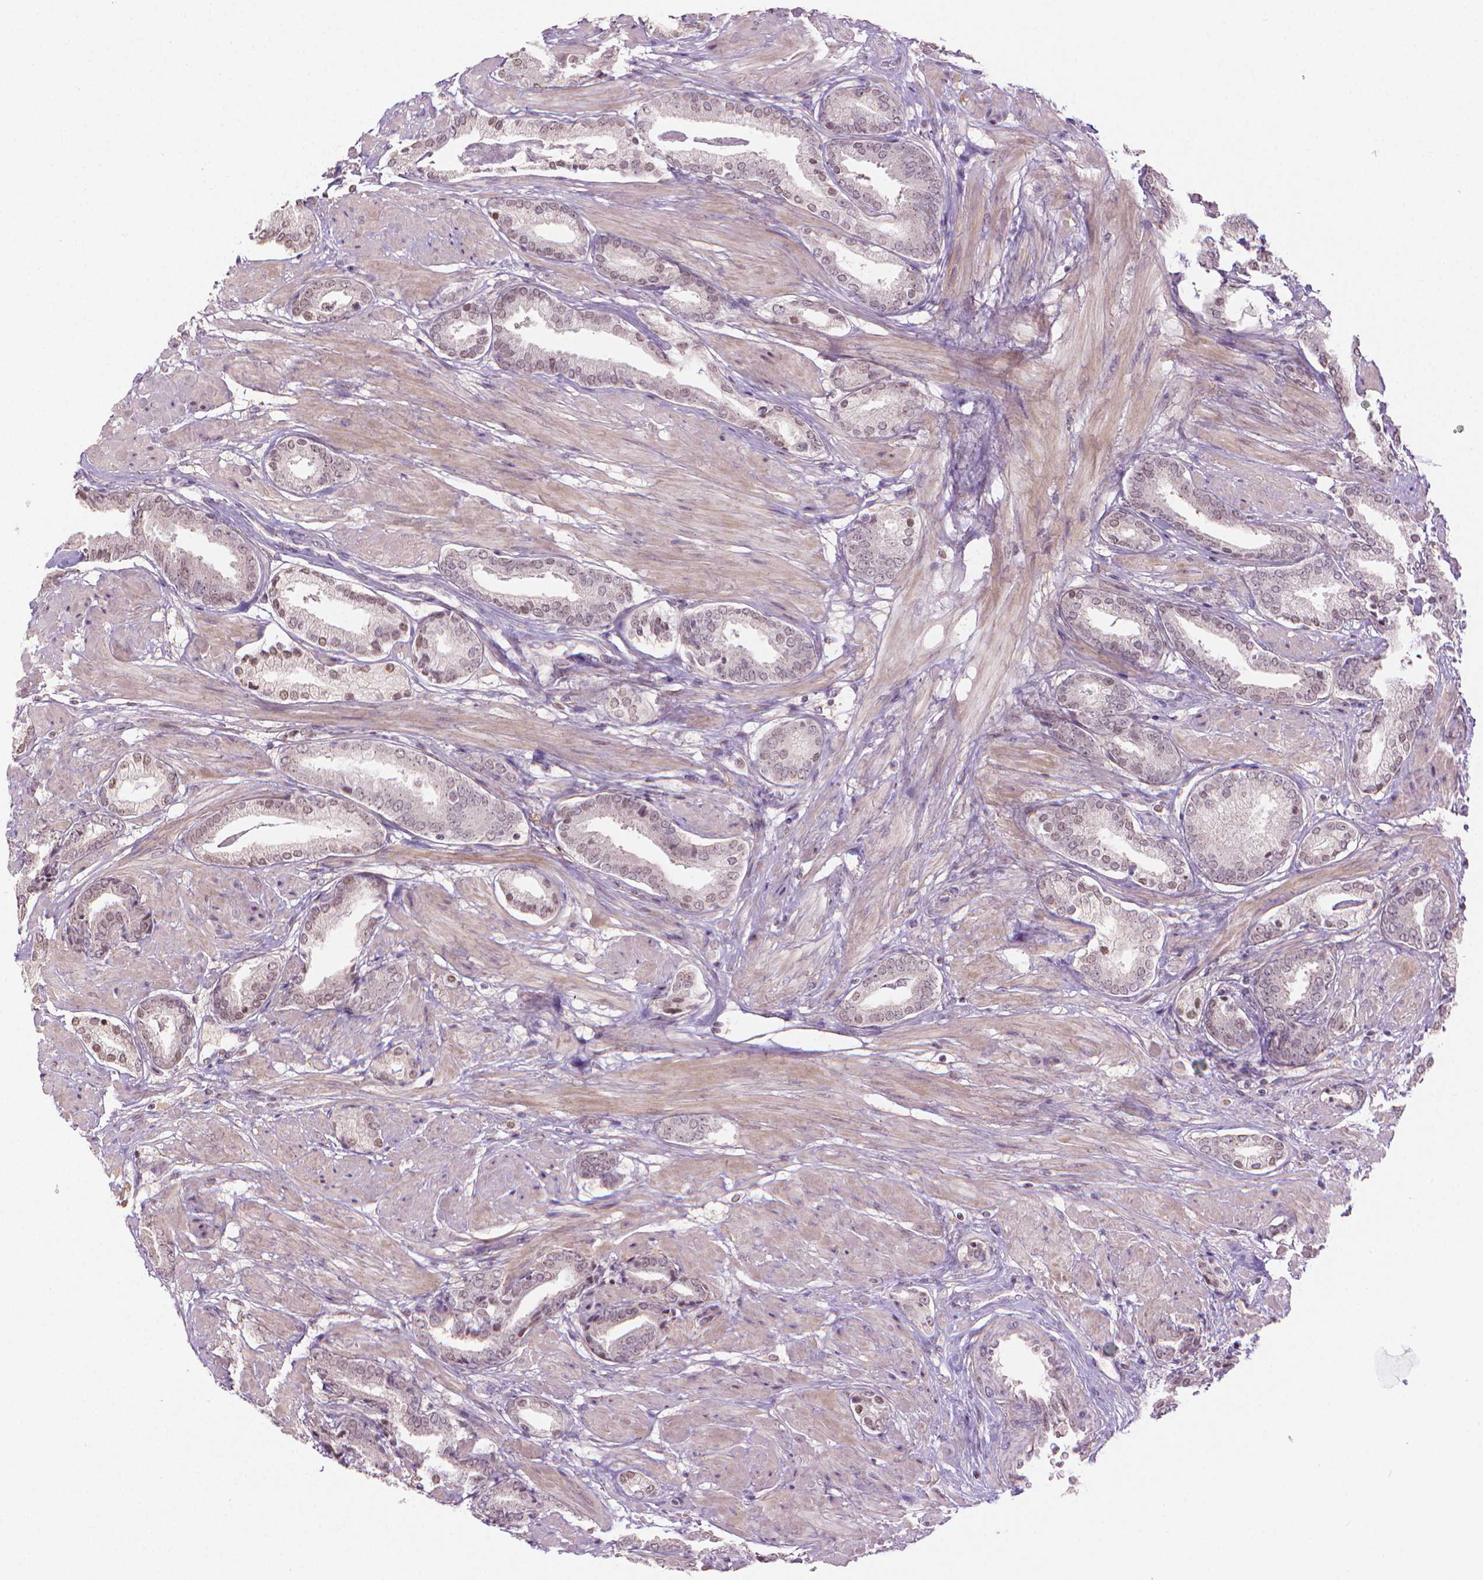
{"staining": {"intensity": "weak", "quantity": "25%-75%", "location": "nuclear"}, "tissue": "prostate cancer", "cell_type": "Tumor cells", "image_type": "cancer", "snomed": [{"axis": "morphology", "description": "Adenocarcinoma, High grade"}, {"axis": "topography", "description": "Prostate"}], "caption": "Immunohistochemistry (IHC) photomicrograph of neoplastic tissue: prostate cancer stained using IHC reveals low levels of weak protein expression localized specifically in the nuclear of tumor cells, appearing as a nuclear brown color.", "gene": "NCAN", "patient": {"sex": "male", "age": 56}}